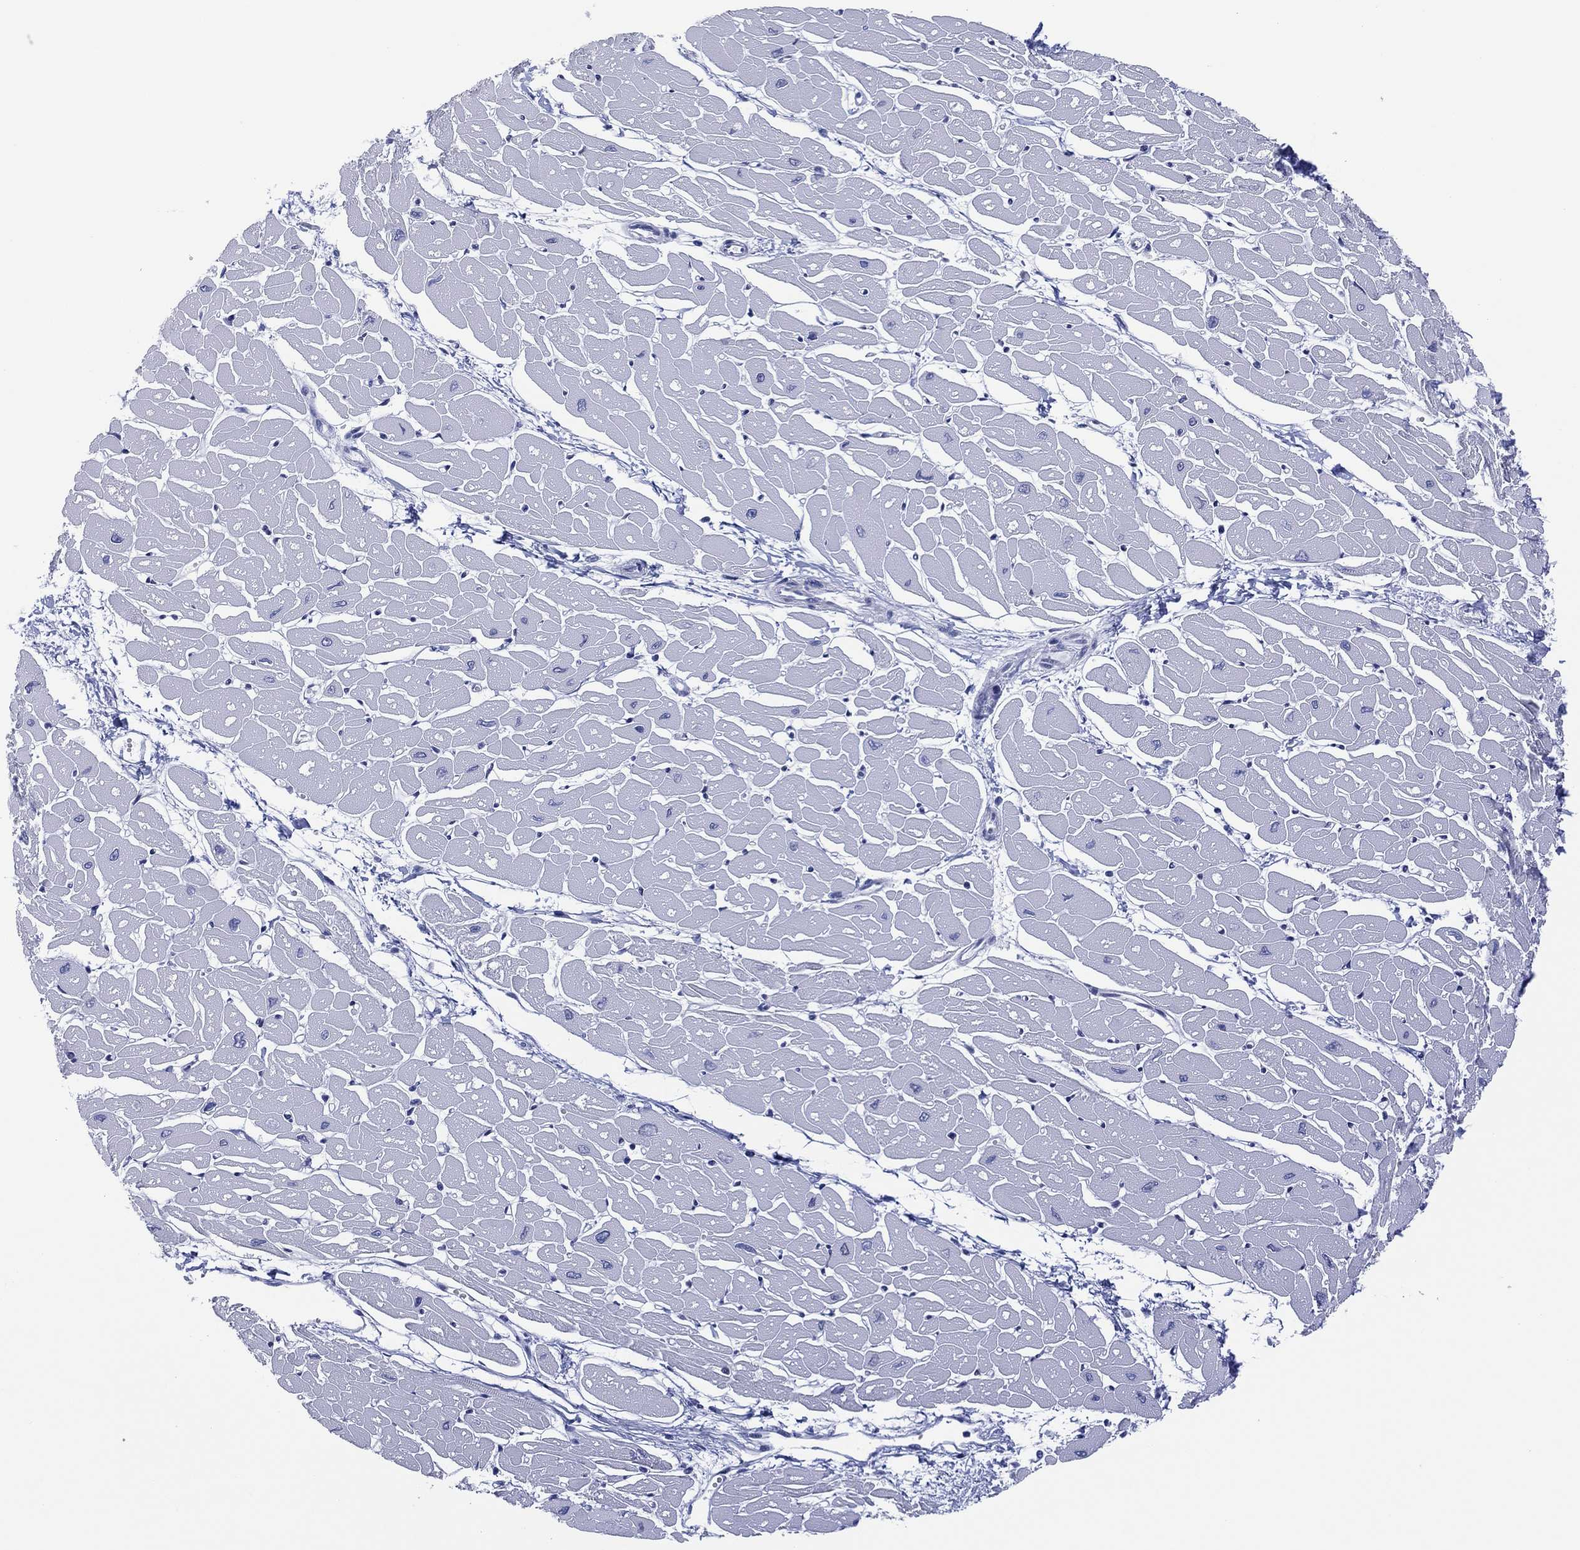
{"staining": {"intensity": "negative", "quantity": "none", "location": "none"}, "tissue": "heart muscle", "cell_type": "Cardiomyocytes", "image_type": "normal", "snomed": [{"axis": "morphology", "description": "Normal tissue, NOS"}, {"axis": "topography", "description": "Heart"}], "caption": "The histopathology image exhibits no staining of cardiomyocytes in normal heart muscle.", "gene": "UTF1", "patient": {"sex": "male", "age": 57}}